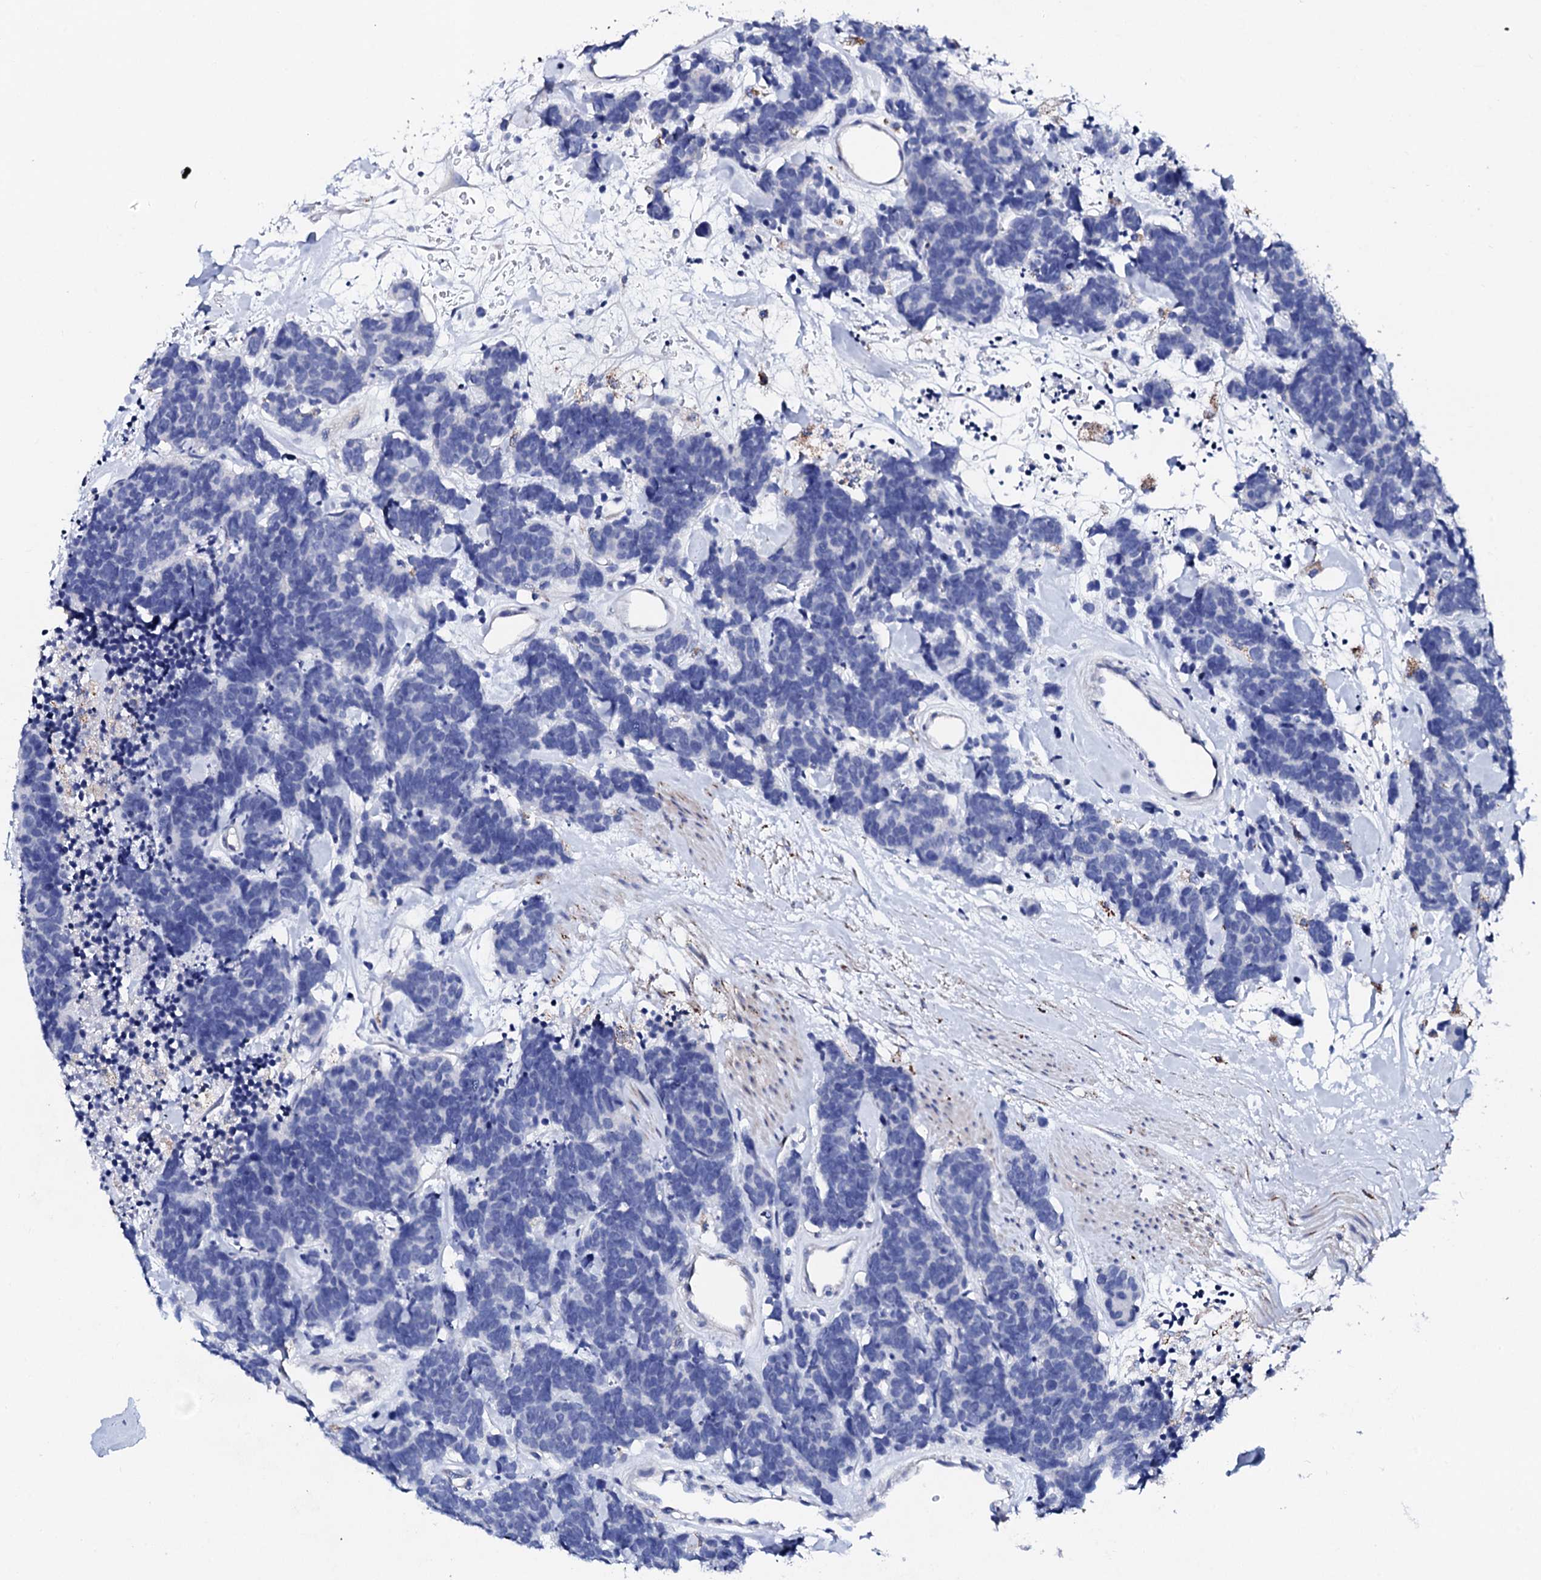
{"staining": {"intensity": "negative", "quantity": "none", "location": "none"}, "tissue": "carcinoid", "cell_type": "Tumor cells", "image_type": "cancer", "snomed": [{"axis": "morphology", "description": "Carcinoma, NOS"}, {"axis": "morphology", "description": "Carcinoid, malignant, NOS"}, {"axis": "topography", "description": "Urinary bladder"}], "caption": "Carcinoid (malignant) was stained to show a protein in brown. There is no significant expression in tumor cells.", "gene": "KLHL32", "patient": {"sex": "male", "age": 57}}